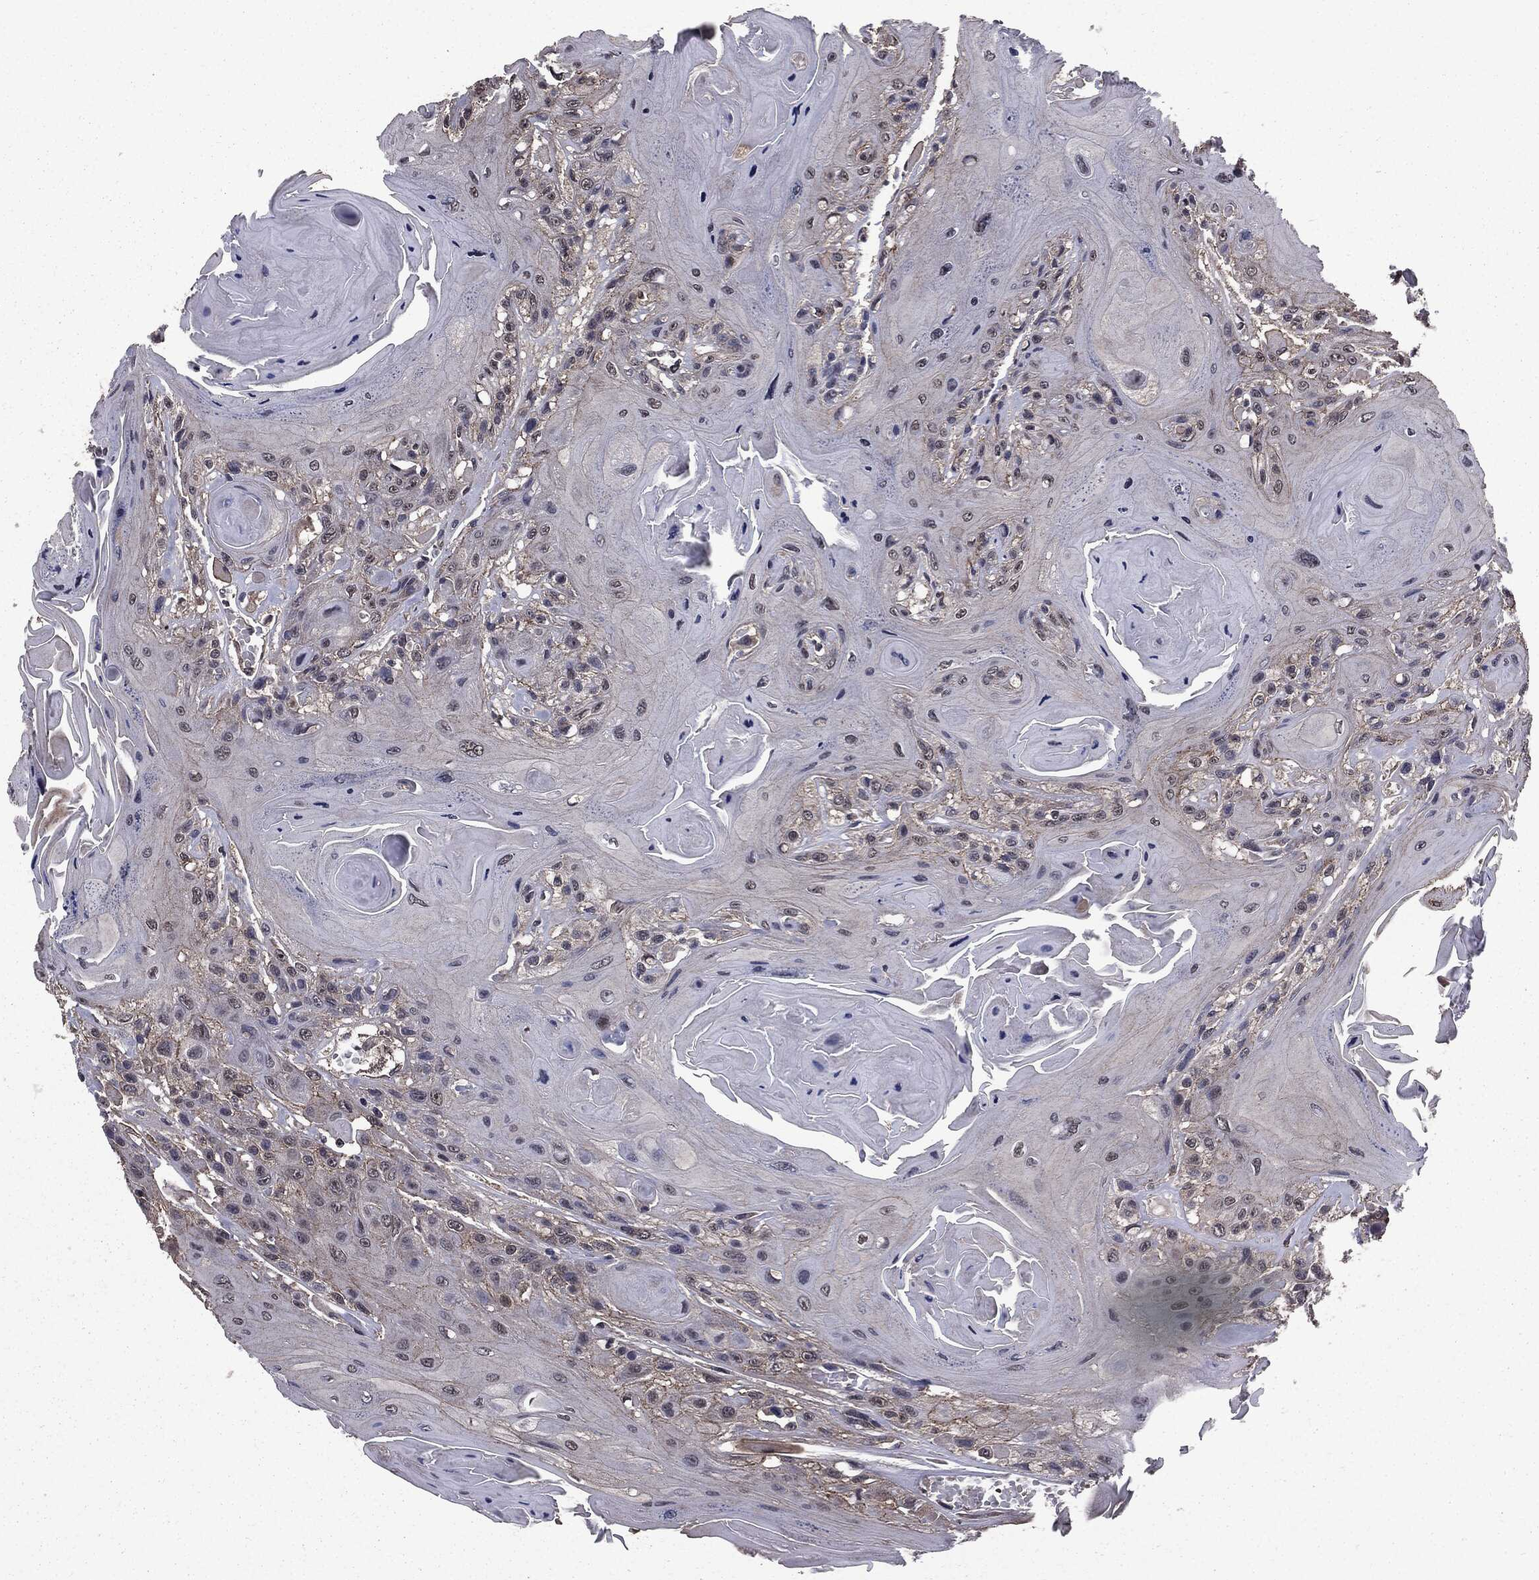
{"staining": {"intensity": "moderate", "quantity": "<25%", "location": "cytoplasmic/membranous"}, "tissue": "head and neck cancer", "cell_type": "Tumor cells", "image_type": "cancer", "snomed": [{"axis": "morphology", "description": "Squamous cell carcinoma, NOS"}, {"axis": "topography", "description": "Head-Neck"}], "caption": "Brown immunohistochemical staining in squamous cell carcinoma (head and neck) displays moderate cytoplasmic/membranous expression in approximately <25% of tumor cells.", "gene": "PTPA", "patient": {"sex": "female", "age": 59}}